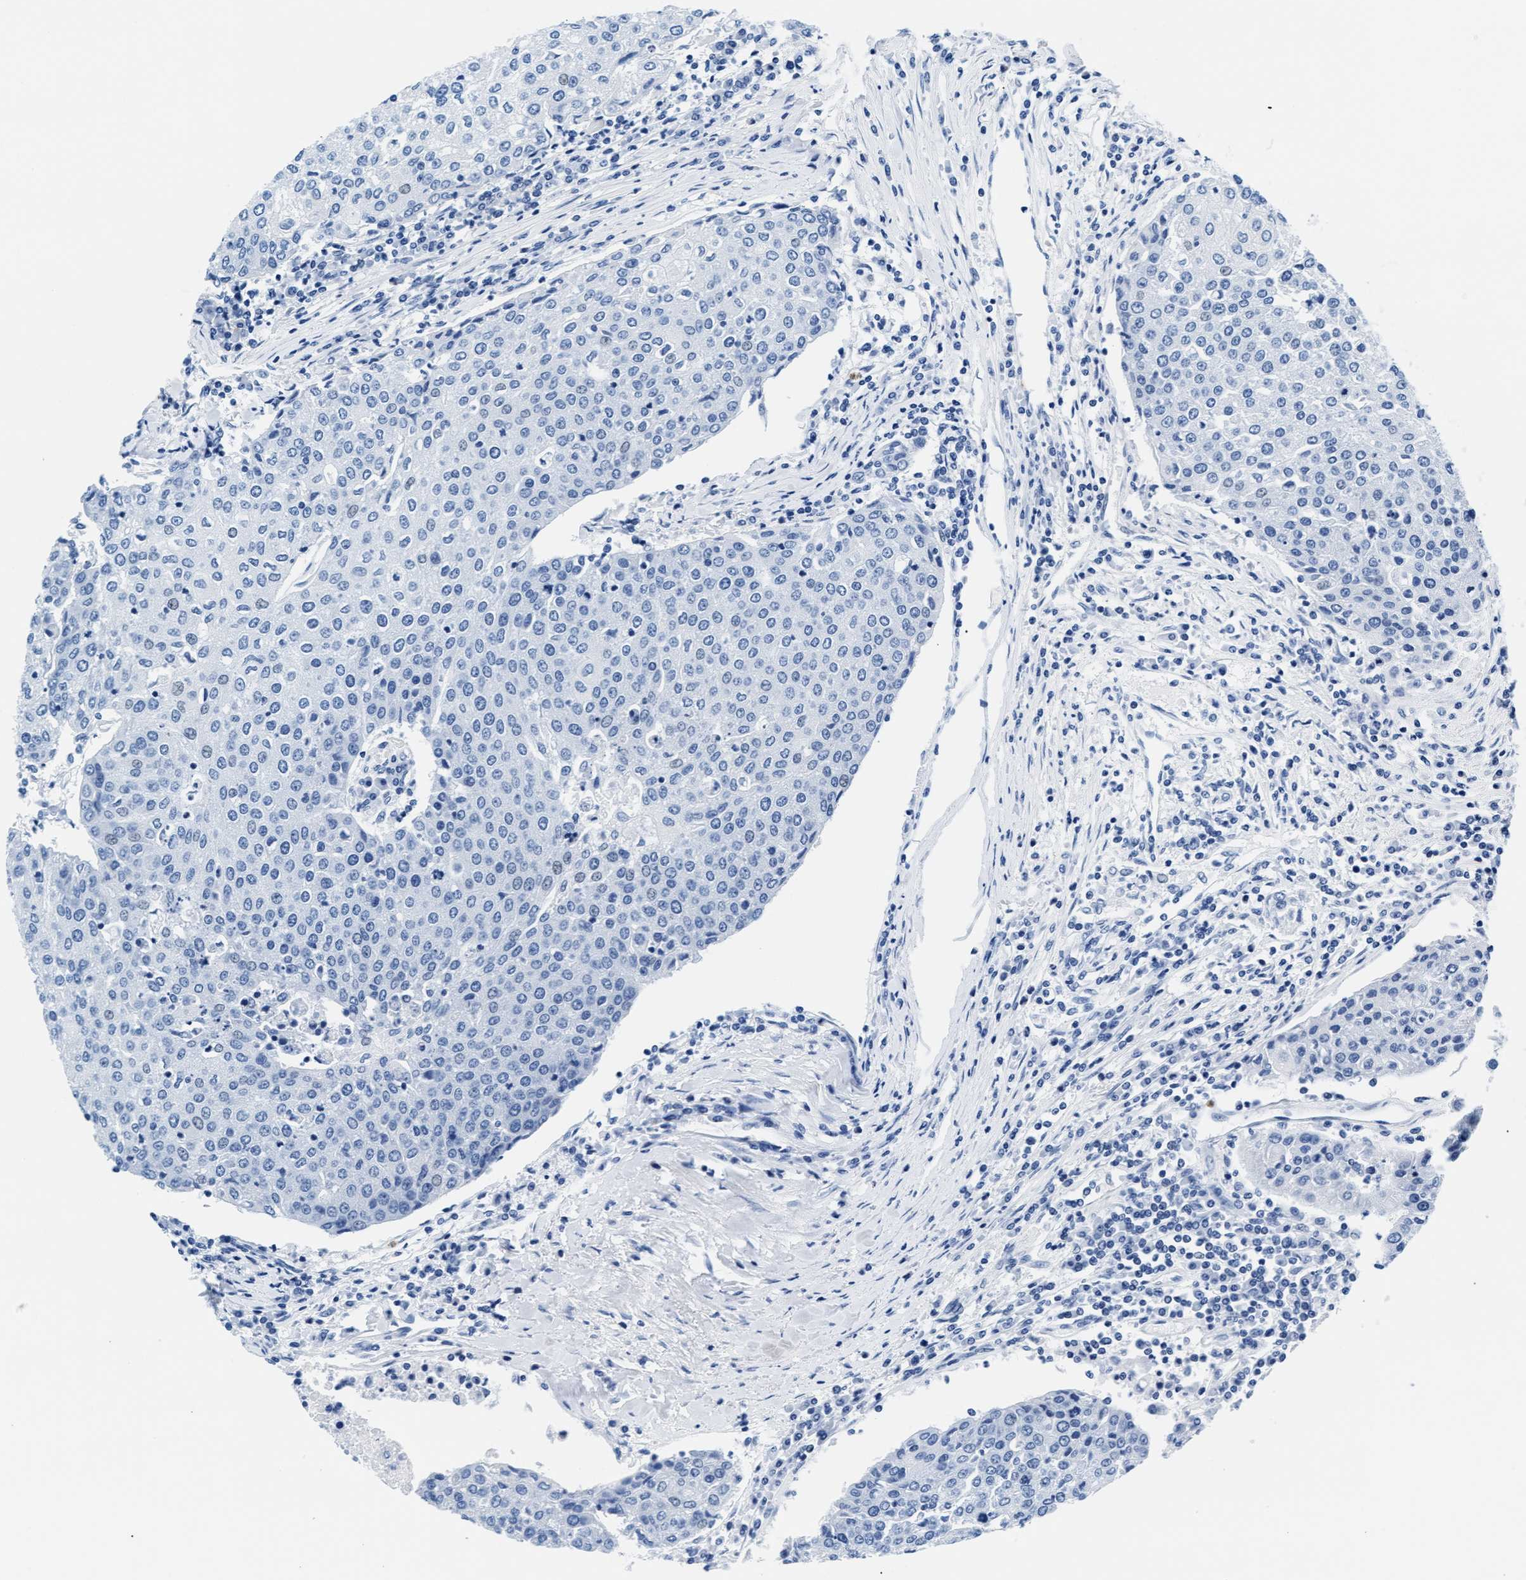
{"staining": {"intensity": "negative", "quantity": "none", "location": "none"}, "tissue": "urothelial cancer", "cell_type": "Tumor cells", "image_type": "cancer", "snomed": [{"axis": "morphology", "description": "Urothelial carcinoma, High grade"}, {"axis": "topography", "description": "Urinary bladder"}], "caption": "A micrograph of urothelial cancer stained for a protein demonstrates no brown staining in tumor cells.", "gene": "MMP8", "patient": {"sex": "female", "age": 85}}